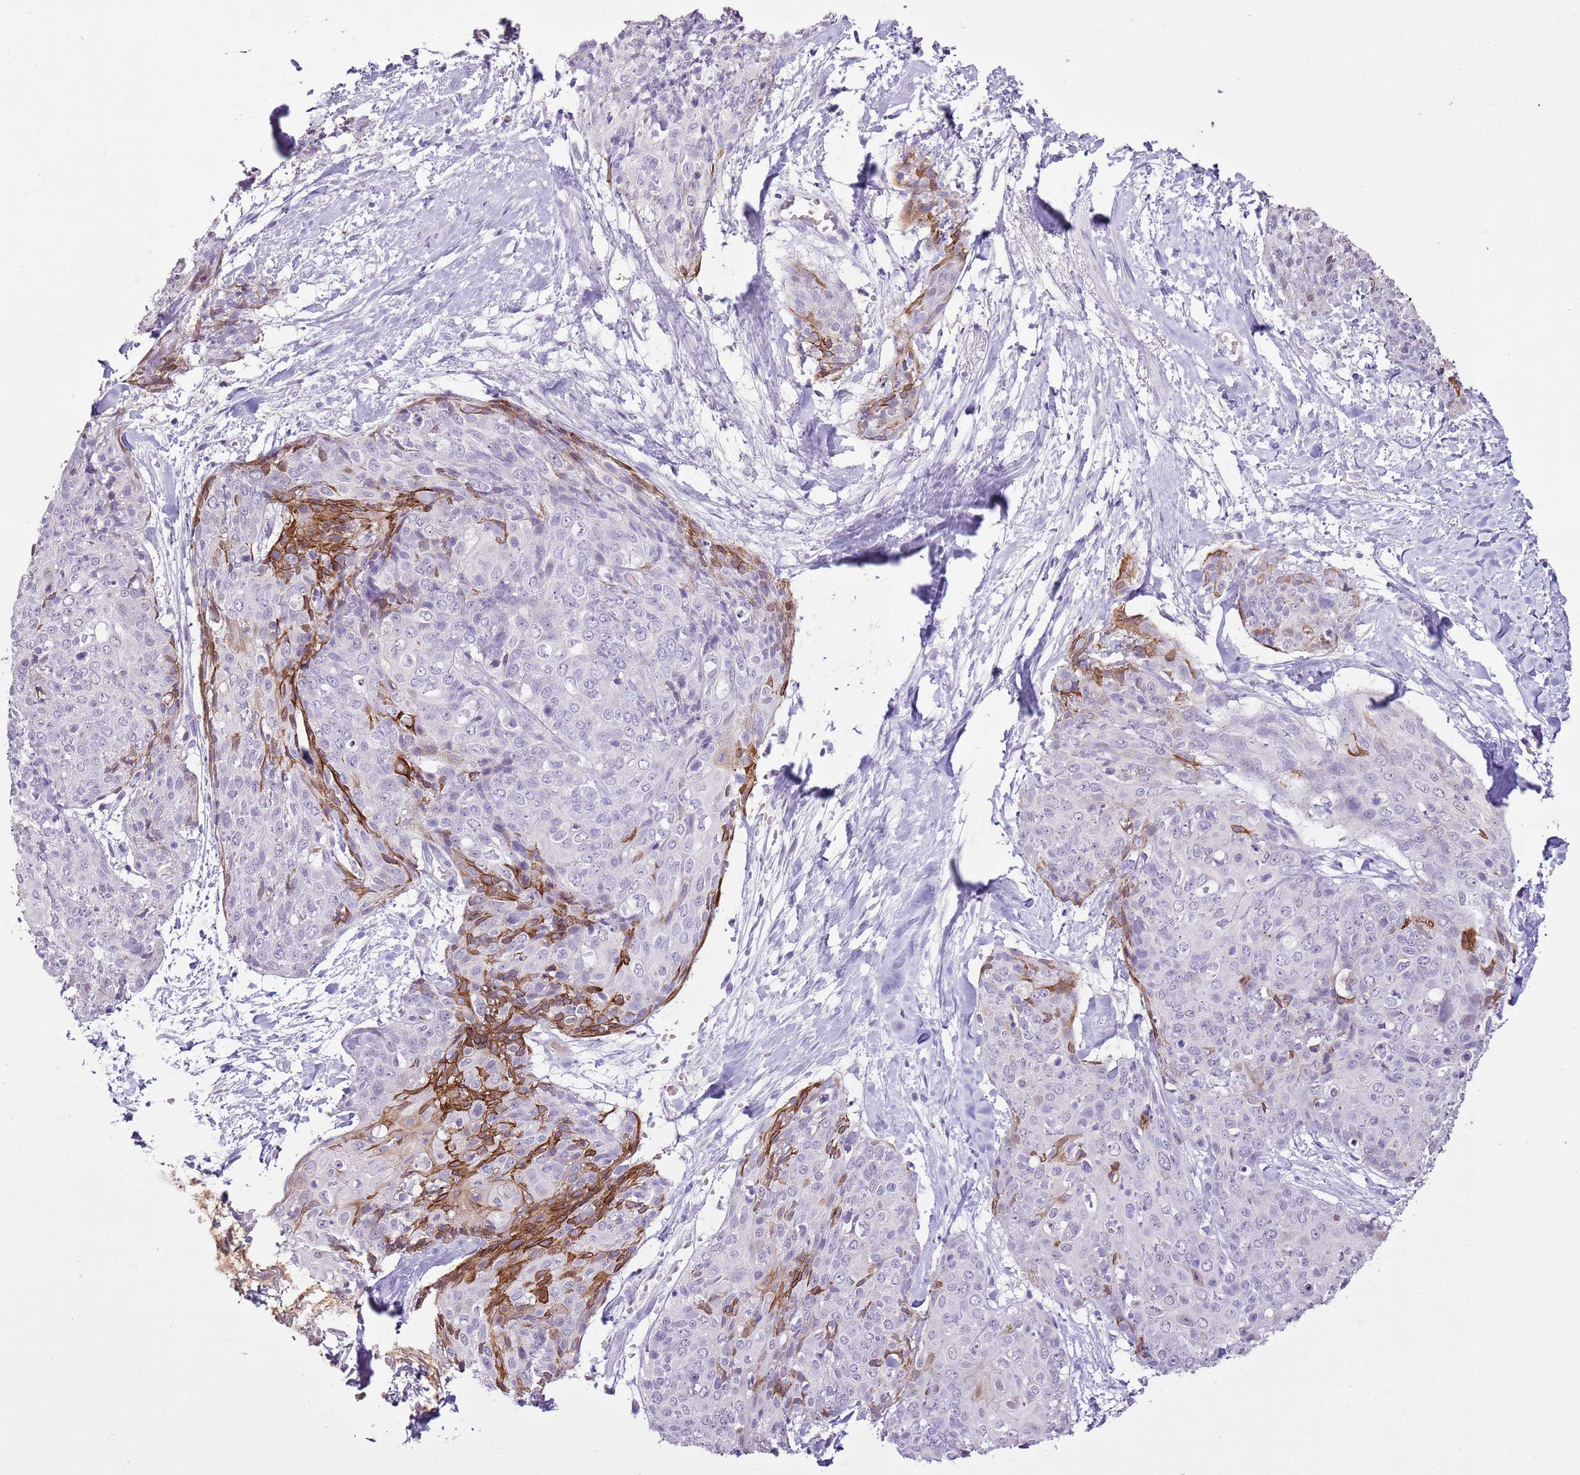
{"staining": {"intensity": "moderate", "quantity": "<25%", "location": "cytoplasmic/membranous"}, "tissue": "skin cancer", "cell_type": "Tumor cells", "image_type": "cancer", "snomed": [{"axis": "morphology", "description": "Squamous cell carcinoma, NOS"}, {"axis": "topography", "description": "Skin"}, {"axis": "topography", "description": "Vulva"}], "caption": "Immunohistochemical staining of human skin cancer (squamous cell carcinoma) exhibits low levels of moderate cytoplasmic/membranous staining in approximately <25% of tumor cells.", "gene": "XPO7", "patient": {"sex": "female", "age": 85}}